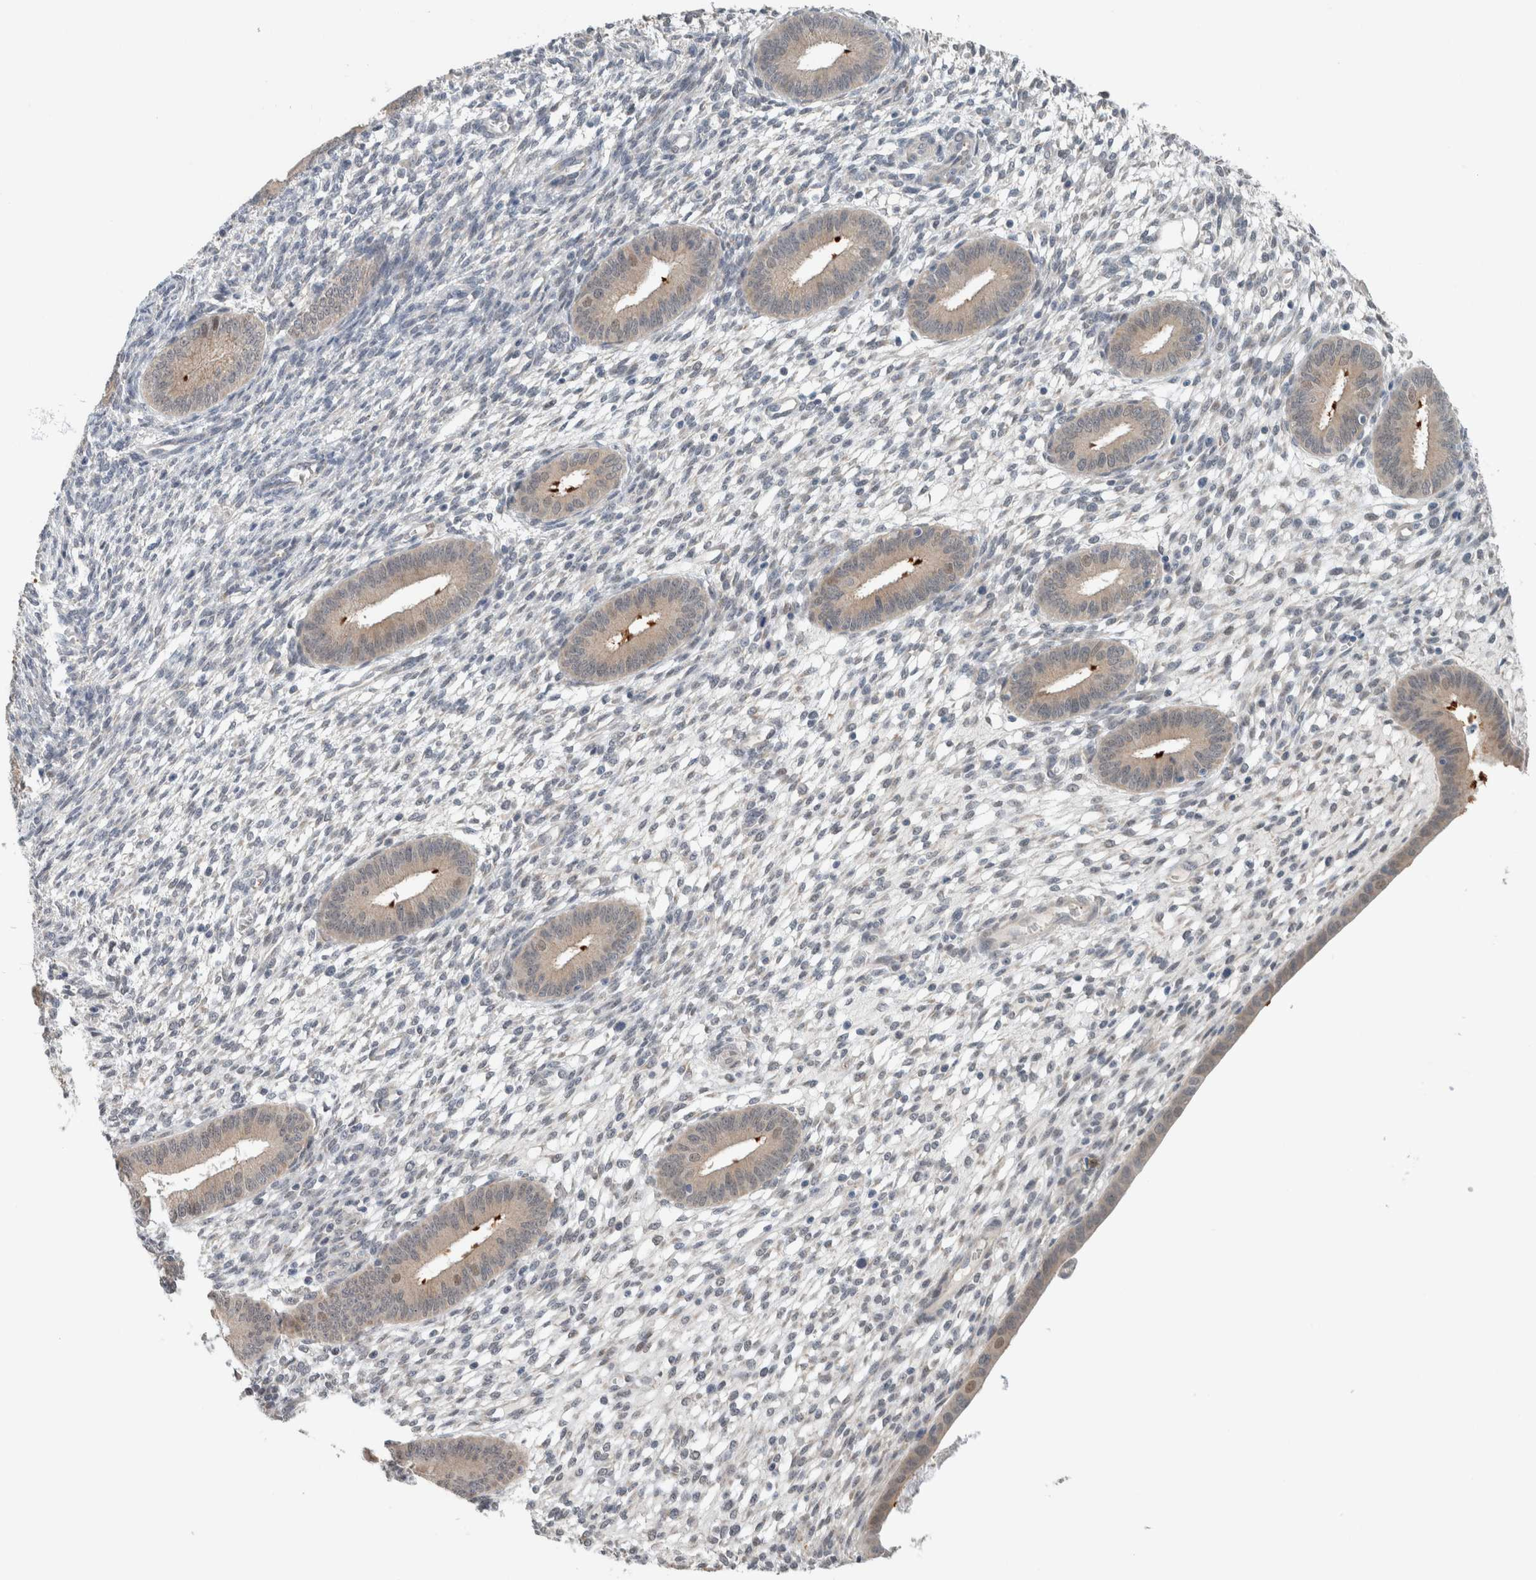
{"staining": {"intensity": "negative", "quantity": "none", "location": "none"}, "tissue": "endometrium", "cell_type": "Cells in endometrial stroma", "image_type": "normal", "snomed": [{"axis": "morphology", "description": "Normal tissue, NOS"}, {"axis": "topography", "description": "Endometrium"}], "caption": "IHC micrograph of unremarkable endometrium: endometrium stained with DAB (3,3'-diaminobenzidine) demonstrates no significant protein positivity in cells in endometrial stroma. (DAB immunohistochemistry with hematoxylin counter stain).", "gene": "CRAT", "patient": {"sex": "female", "age": 46}}